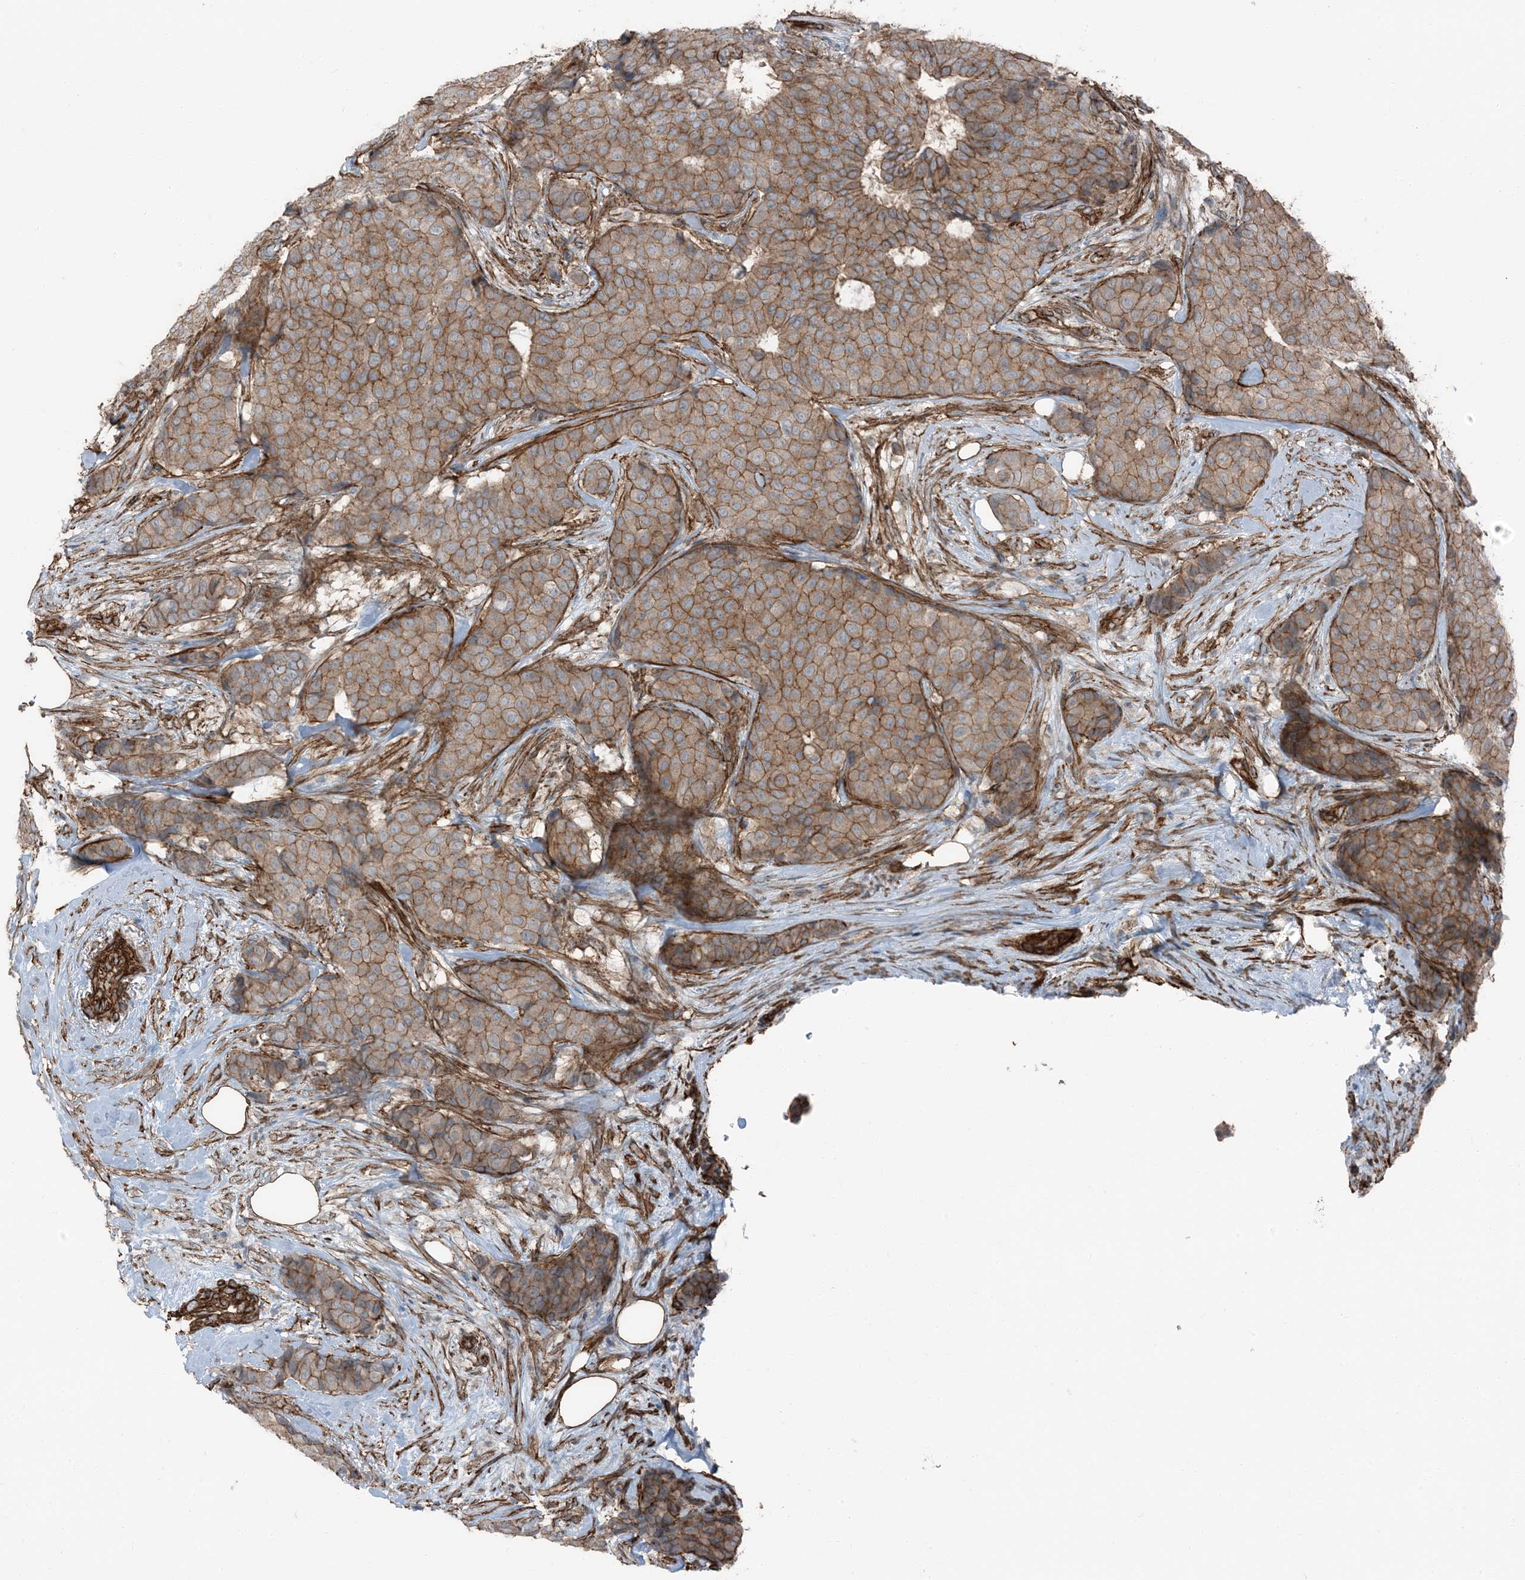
{"staining": {"intensity": "moderate", "quantity": ">75%", "location": "cytoplasmic/membranous"}, "tissue": "breast cancer", "cell_type": "Tumor cells", "image_type": "cancer", "snomed": [{"axis": "morphology", "description": "Duct carcinoma"}, {"axis": "topography", "description": "Breast"}], "caption": "IHC (DAB (3,3'-diaminobenzidine)) staining of breast cancer (intraductal carcinoma) exhibits moderate cytoplasmic/membranous protein expression in approximately >75% of tumor cells.", "gene": "ZFP90", "patient": {"sex": "female", "age": 75}}